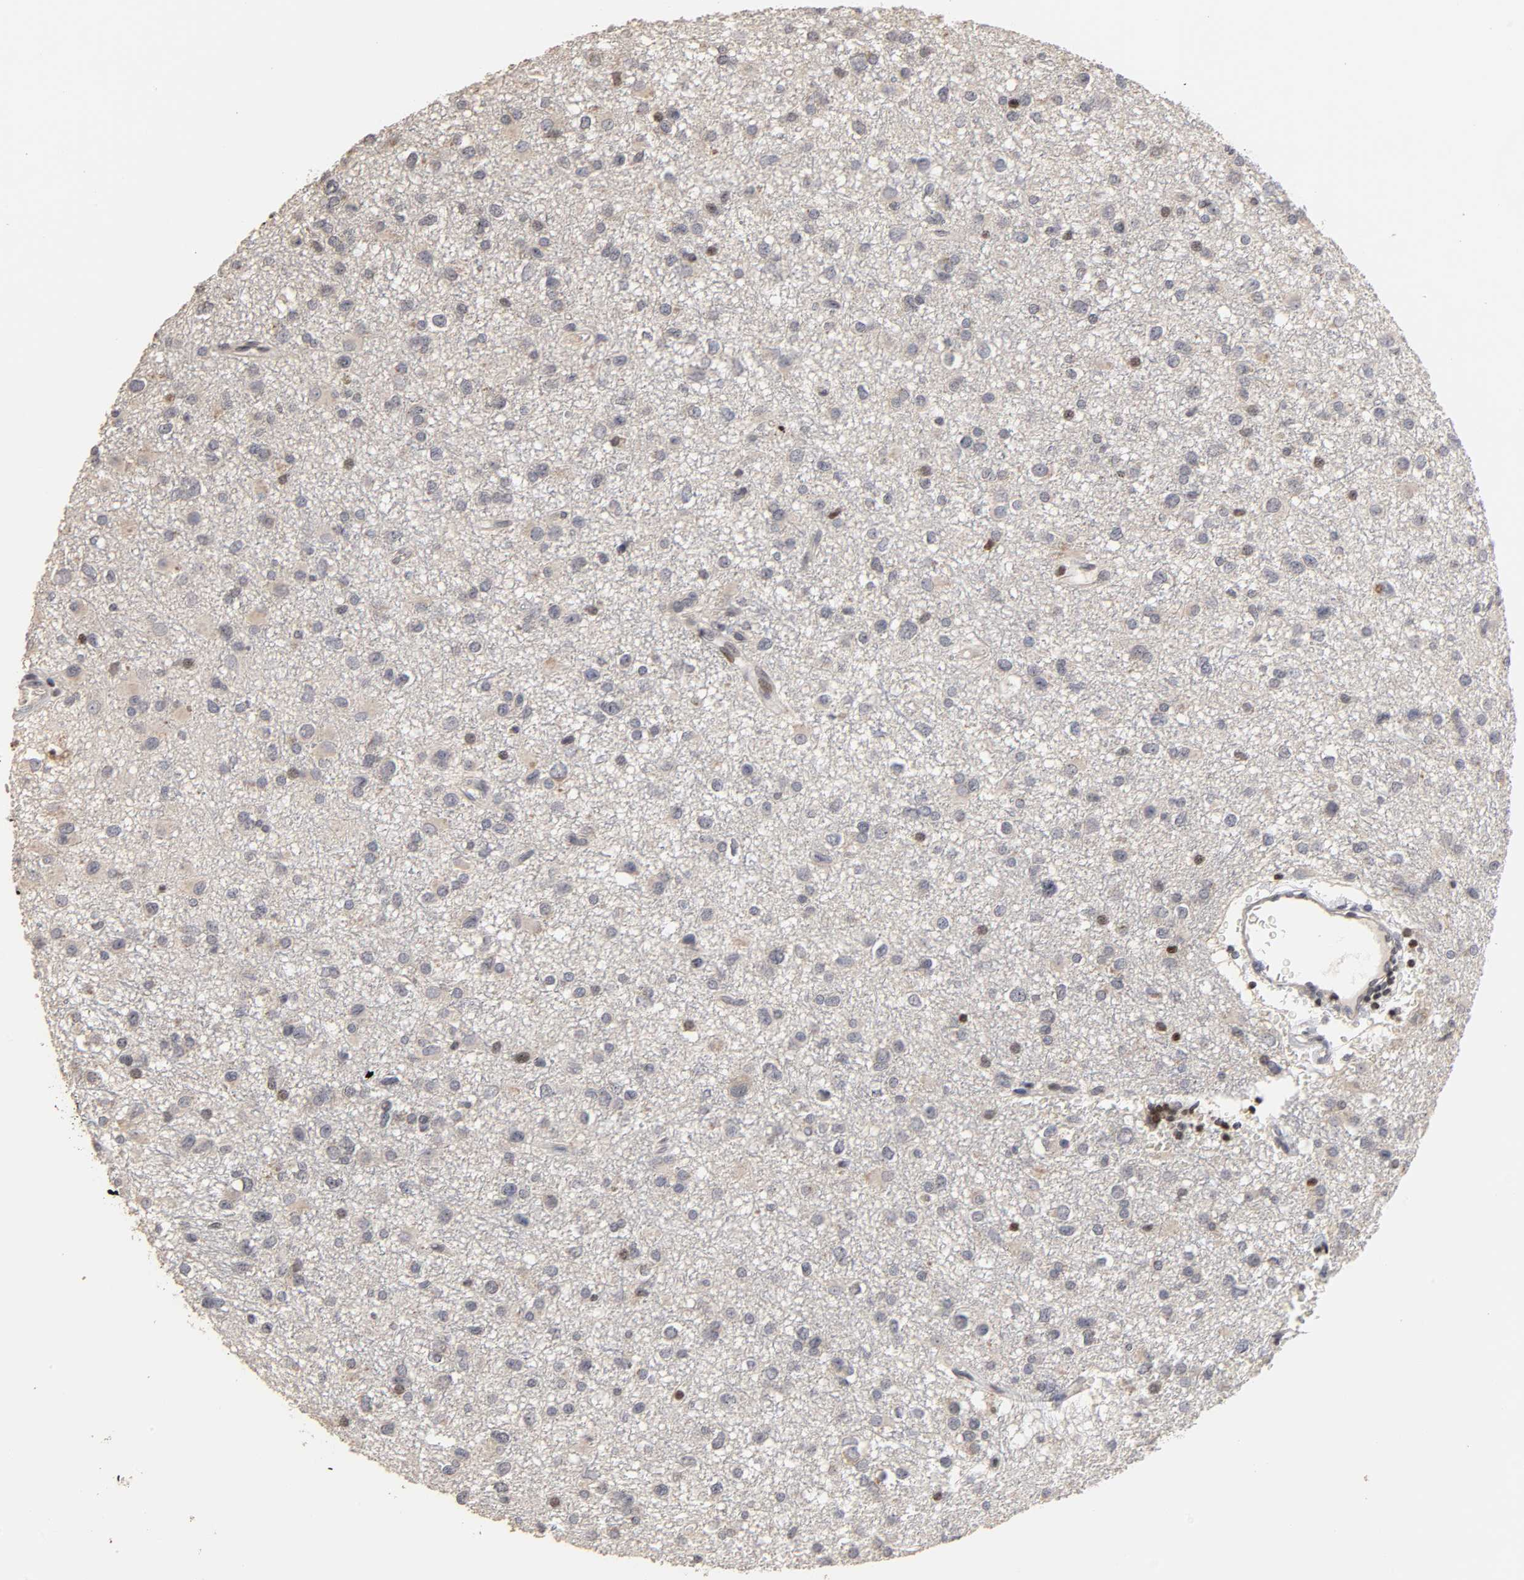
{"staining": {"intensity": "weak", "quantity": "<25%", "location": "cytoplasmic/membranous"}, "tissue": "glioma", "cell_type": "Tumor cells", "image_type": "cancer", "snomed": [{"axis": "morphology", "description": "Glioma, malignant, Low grade"}, {"axis": "topography", "description": "Brain"}], "caption": "Tumor cells show no significant expression in malignant glioma (low-grade).", "gene": "ZNF473", "patient": {"sex": "male", "age": 42}}